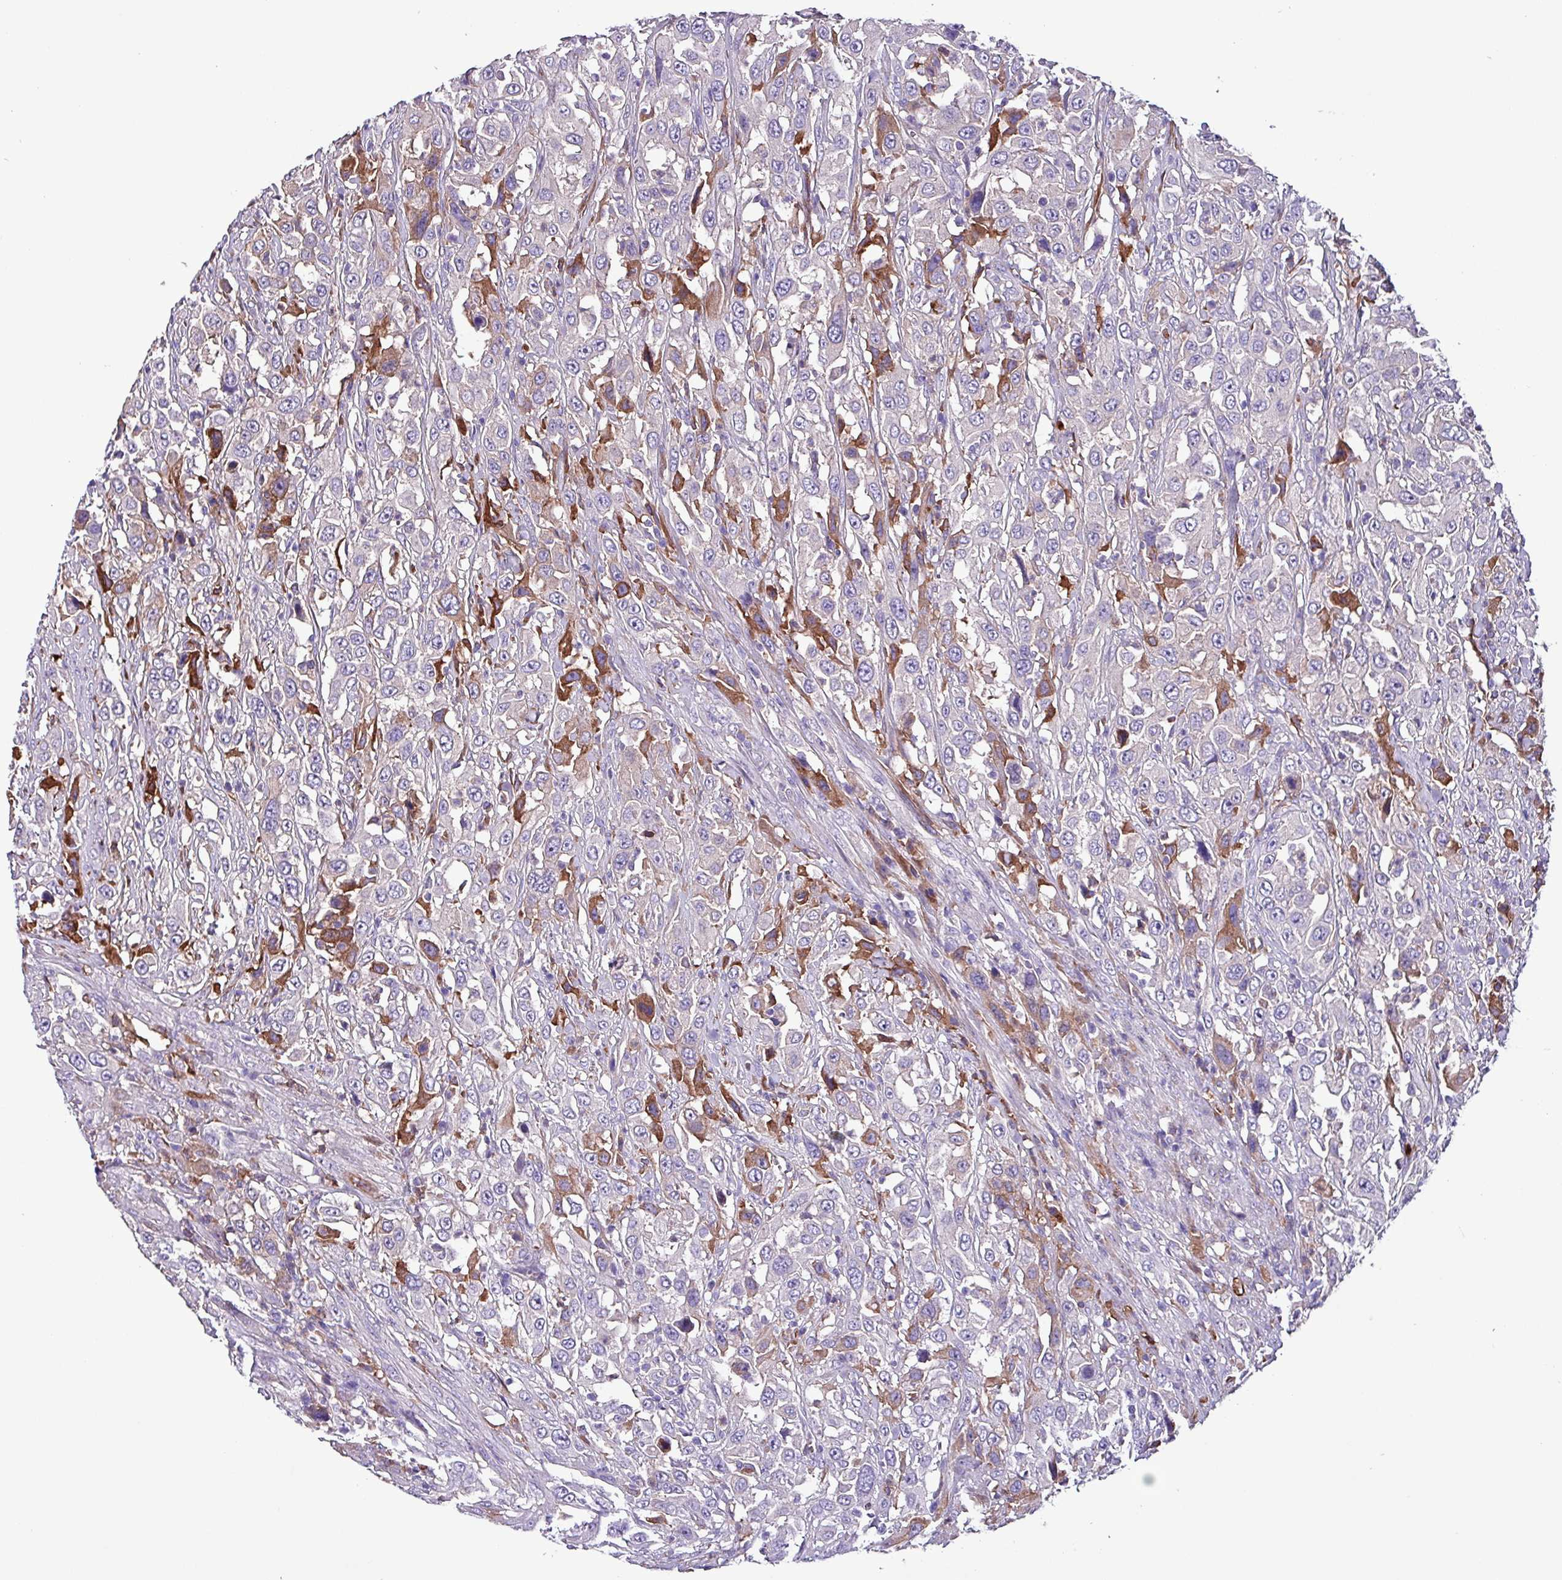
{"staining": {"intensity": "moderate", "quantity": "<25%", "location": "cytoplasmic/membranous"}, "tissue": "urothelial cancer", "cell_type": "Tumor cells", "image_type": "cancer", "snomed": [{"axis": "morphology", "description": "Urothelial carcinoma, High grade"}, {"axis": "topography", "description": "Urinary bladder"}], "caption": "Protein staining shows moderate cytoplasmic/membranous positivity in about <25% of tumor cells in urothelial carcinoma (high-grade). The staining was performed using DAB (3,3'-diaminobenzidine), with brown indicating positive protein expression. Nuclei are stained blue with hematoxylin.", "gene": "HP", "patient": {"sex": "male", "age": 61}}